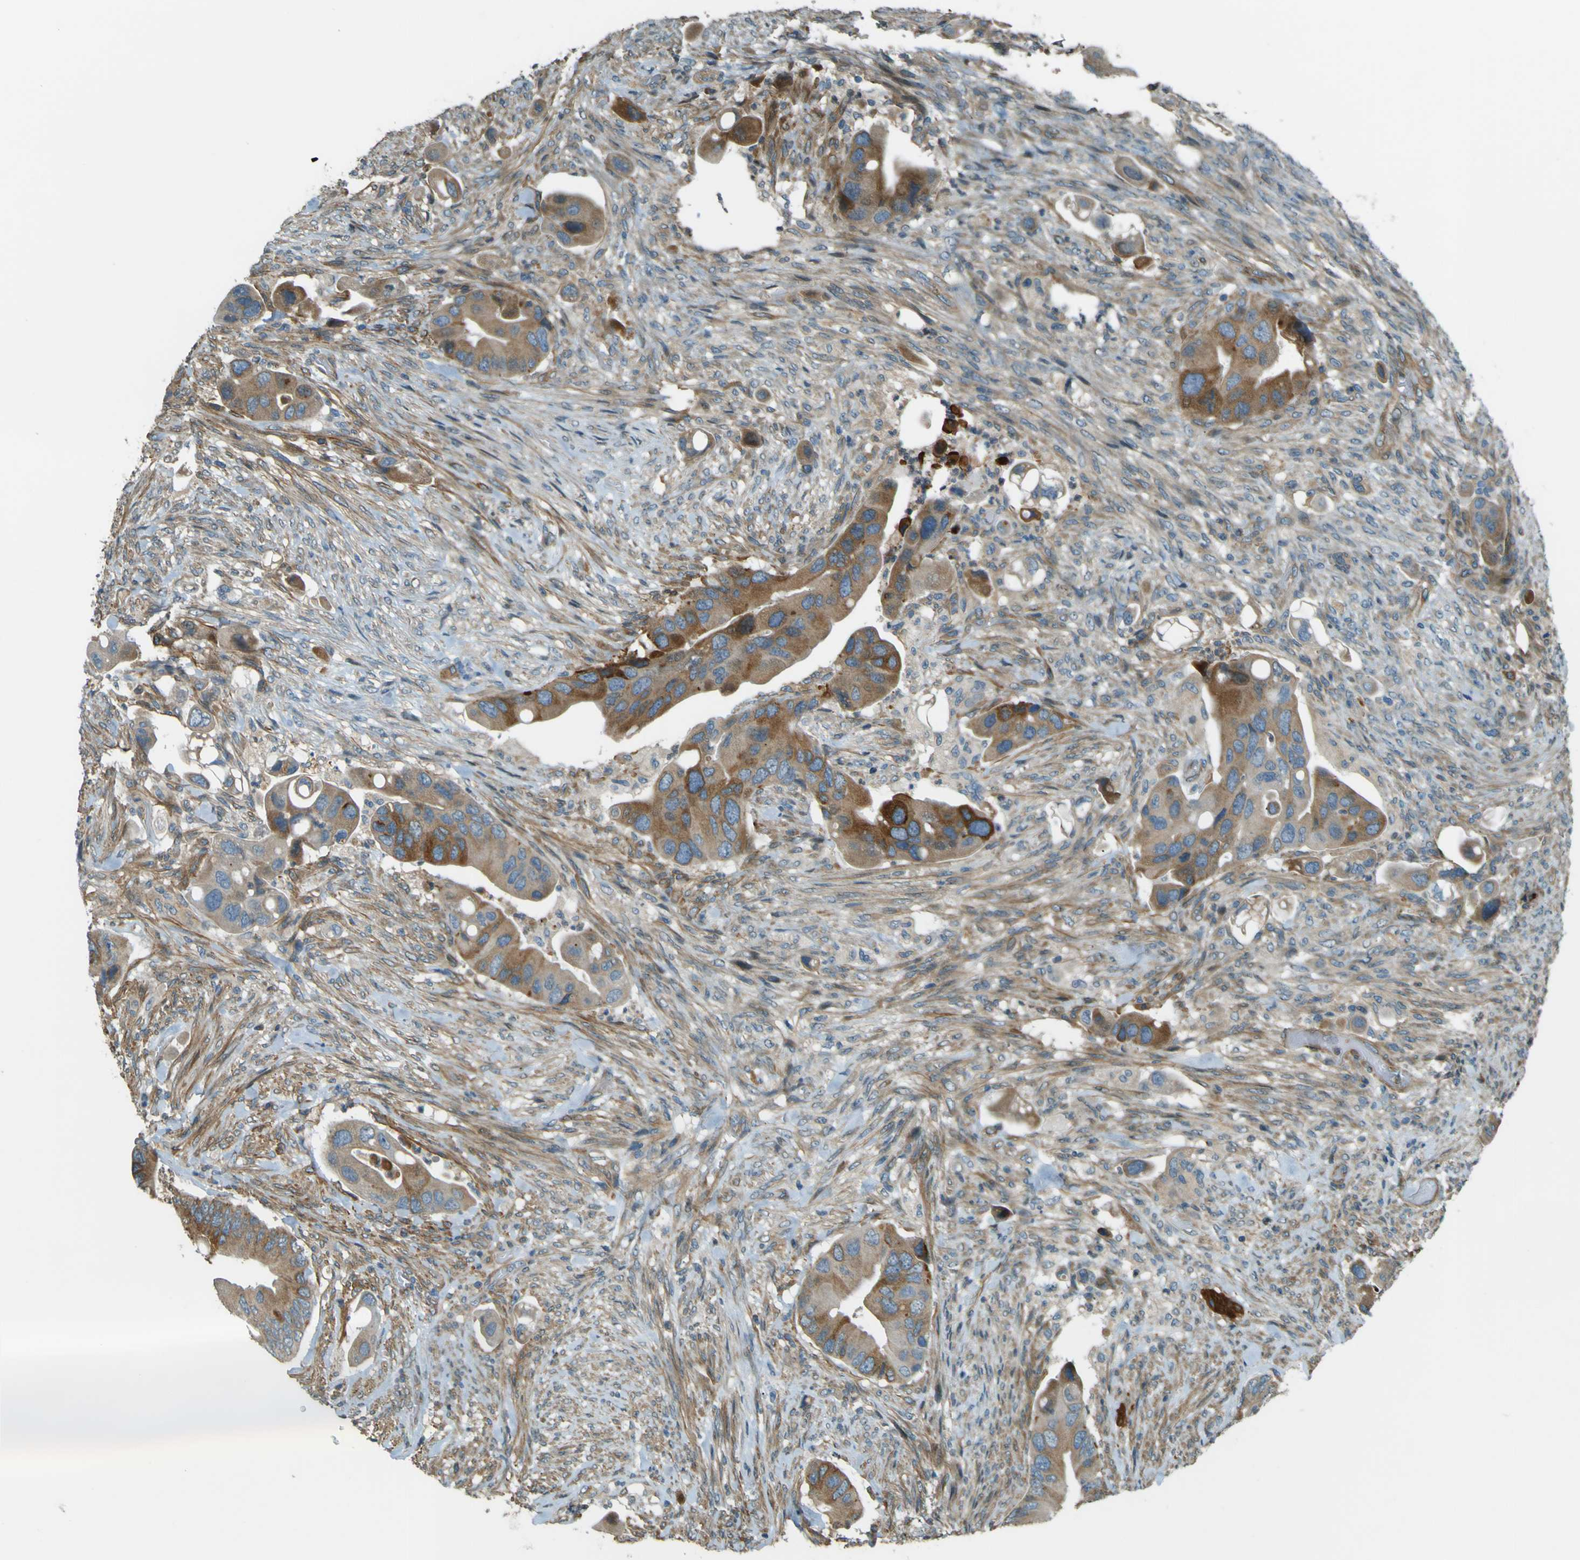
{"staining": {"intensity": "moderate", "quantity": ">75%", "location": "cytoplasmic/membranous"}, "tissue": "colorectal cancer", "cell_type": "Tumor cells", "image_type": "cancer", "snomed": [{"axis": "morphology", "description": "Adenocarcinoma, NOS"}, {"axis": "topography", "description": "Rectum"}], "caption": "The photomicrograph exhibits a brown stain indicating the presence of a protein in the cytoplasmic/membranous of tumor cells in adenocarcinoma (colorectal). (DAB IHC, brown staining for protein, blue staining for nuclei).", "gene": "LPCAT1", "patient": {"sex": "female", "age": 57}}